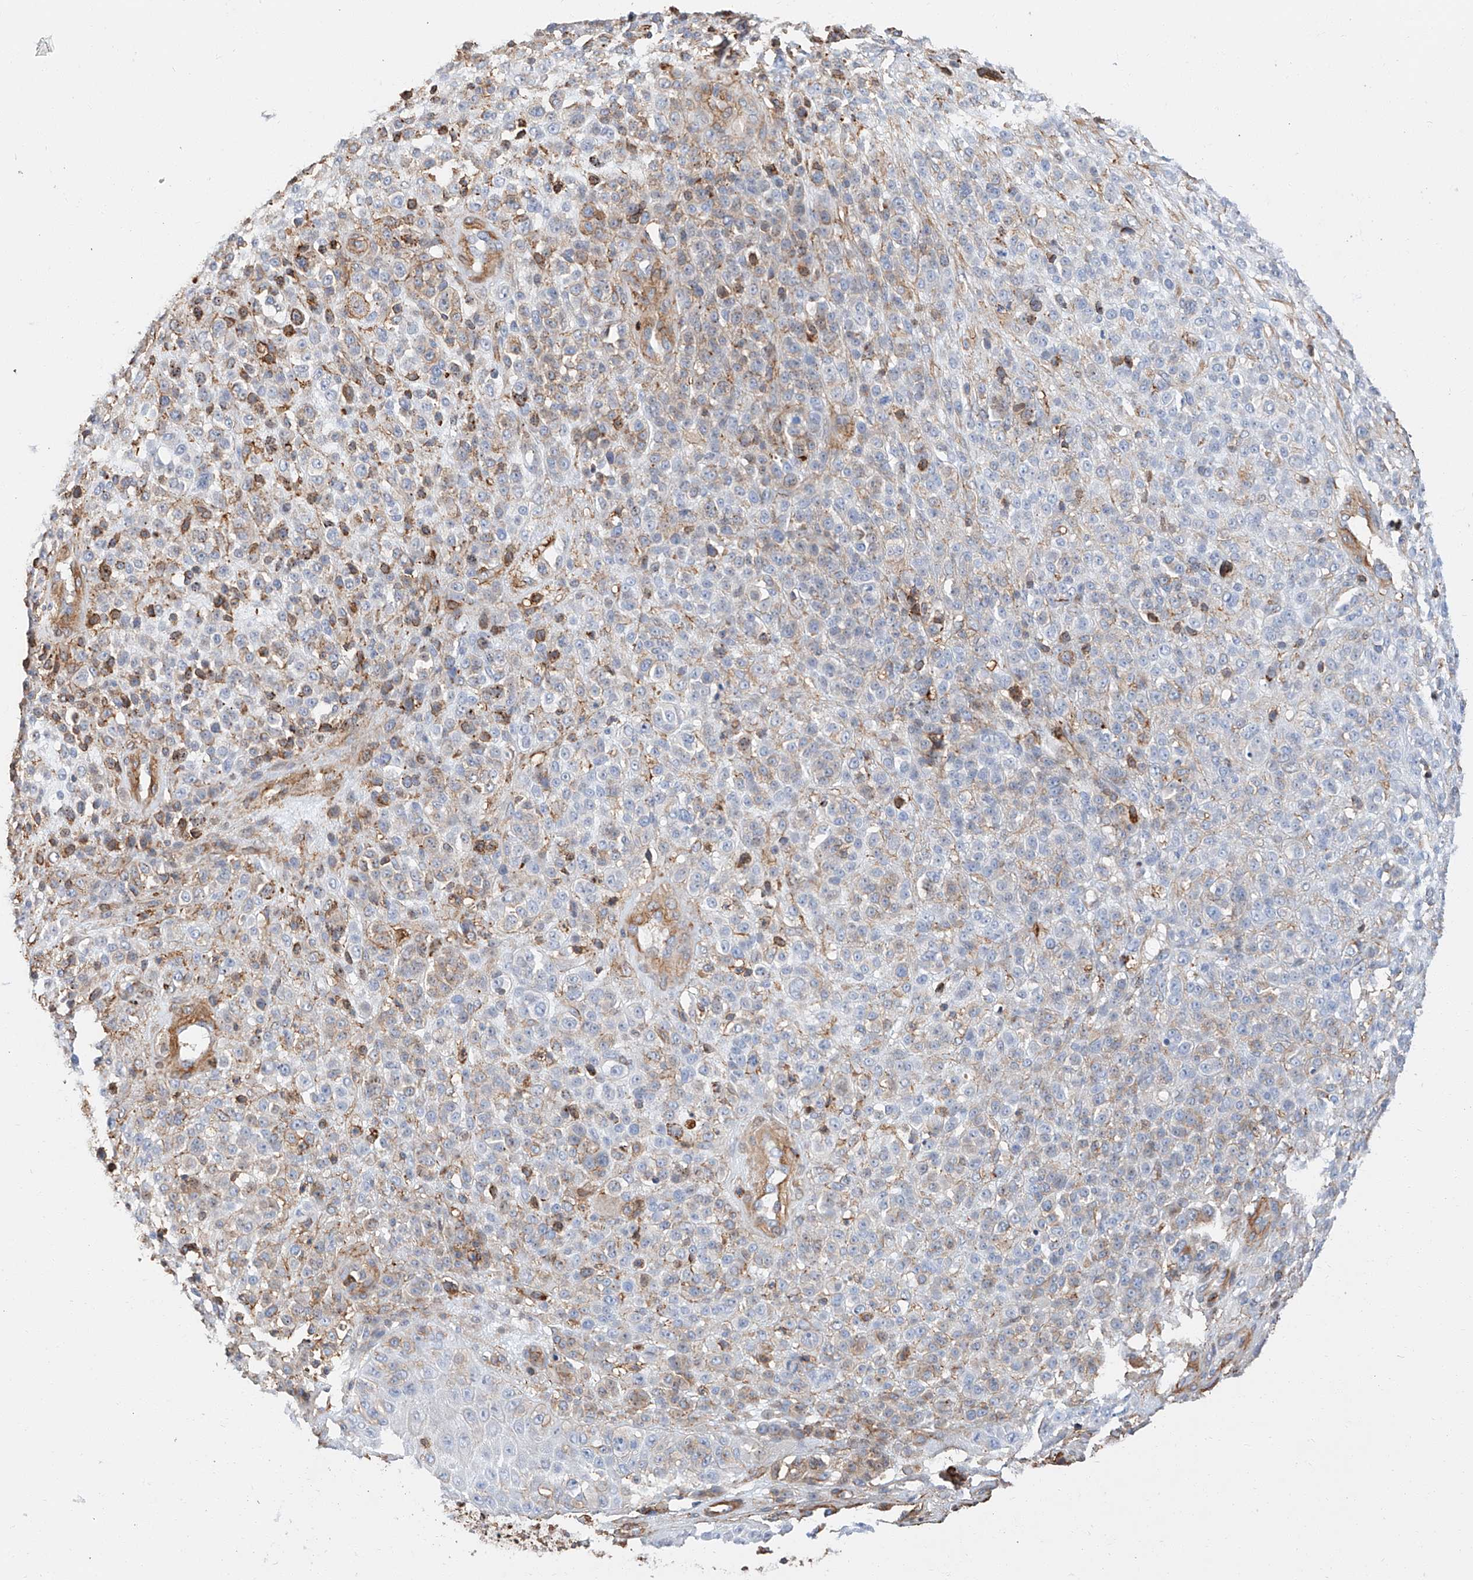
{"staining": {"intensity": "negative", "quantity": "none", "location": "none"}, "tissue": "melanoma", "cell_type": "Tumor cells", "image_type": "cancer", "snomed": [{"axis": "morphology", "description": "Malignant melanoma, NOS"}, {"axis": "topography", "description": "Skin"}], "caption": "This histopathology image is of malignant melanoma stained with IHC to label a protein in brown with the nuclei are counter-stained blue. There is no positivity in tumor cells.", "gene": "WFS1", "patient": {"sex": "female", "age": 55}}